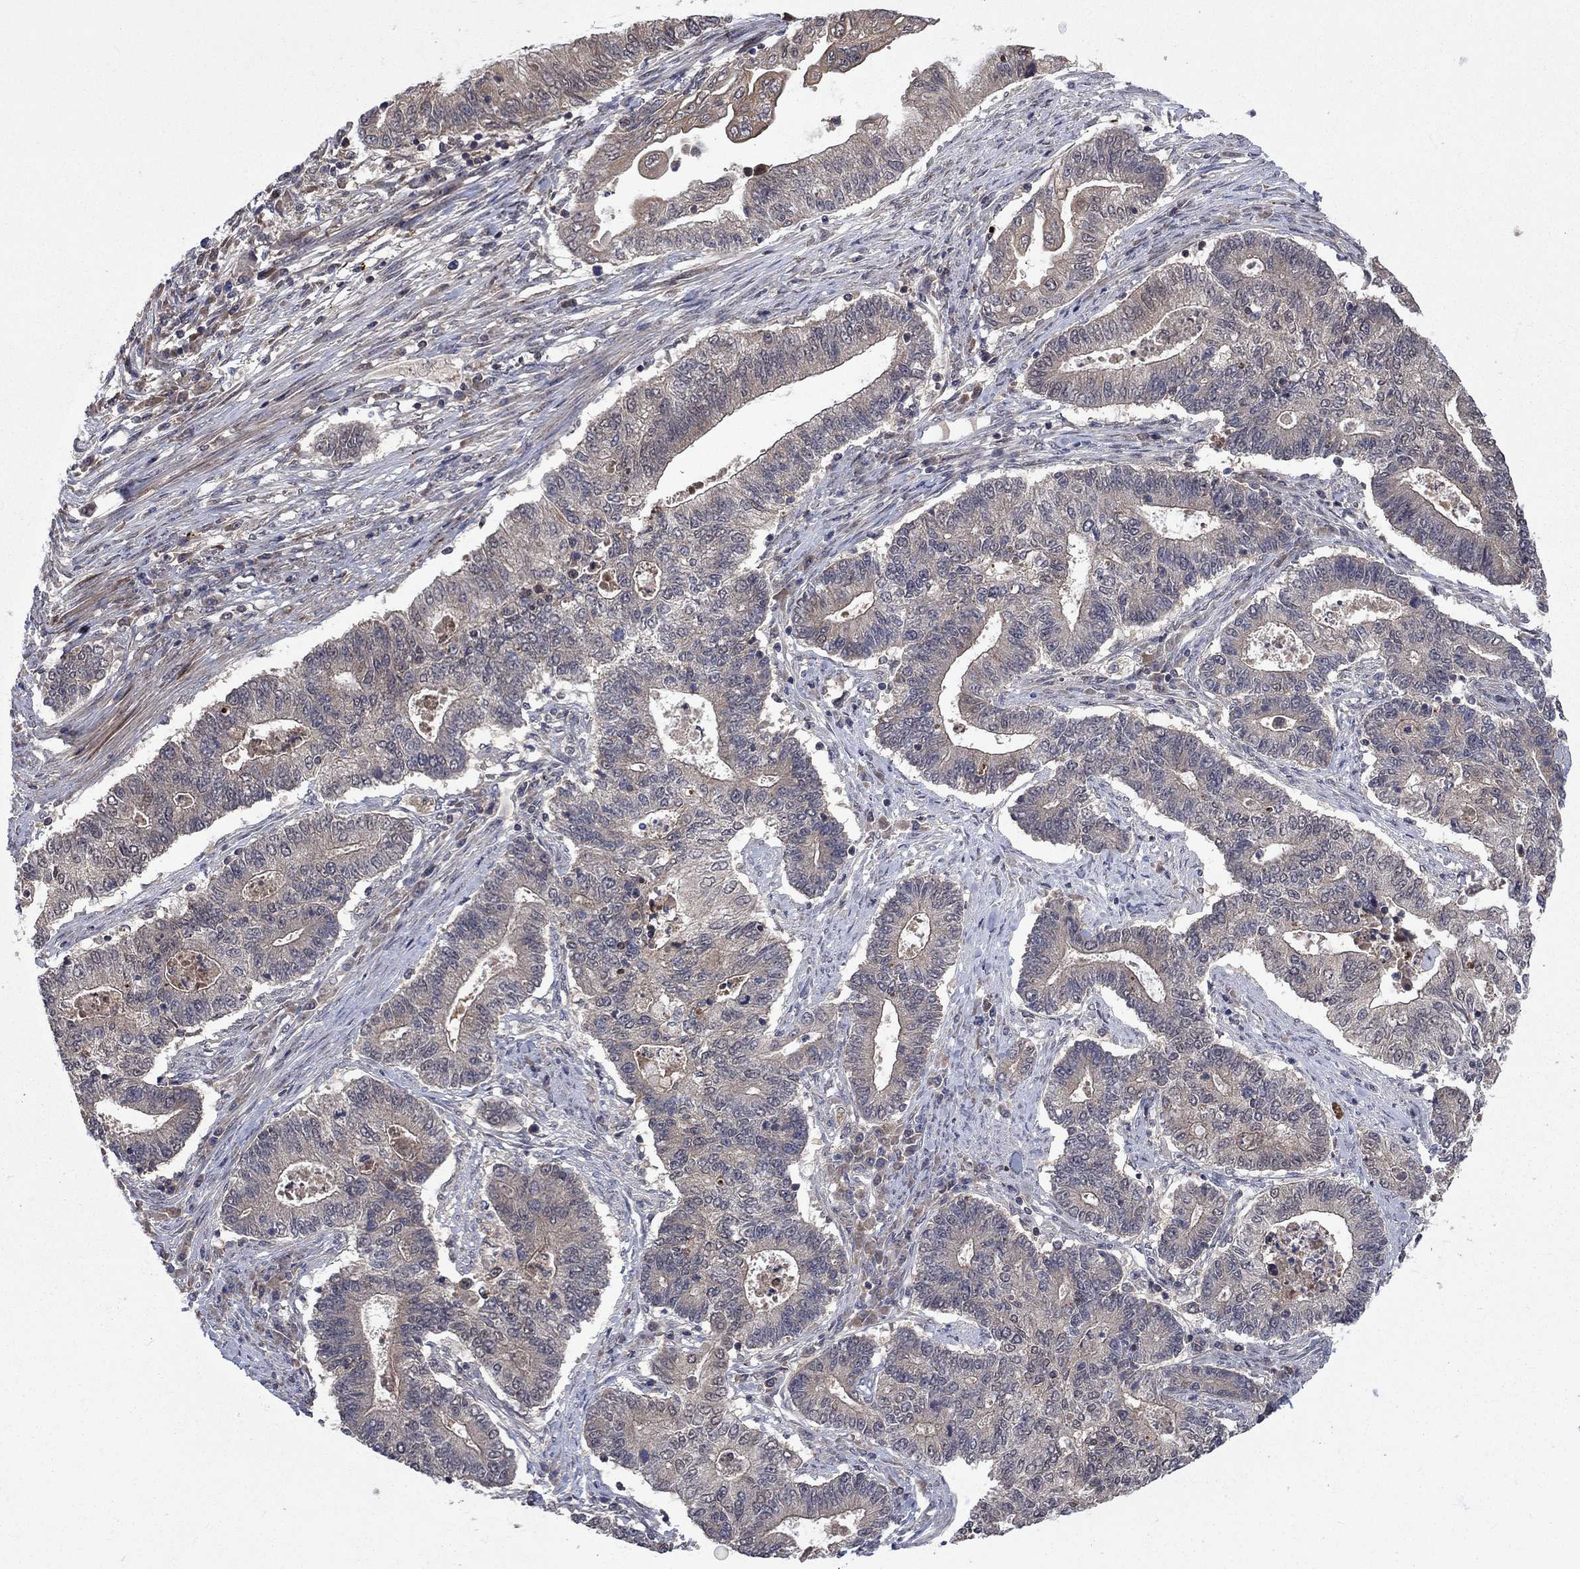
{"staining": {"intensity": "negative", "quantity": "none", "location": "none"}, "tissue": "endometrial cancer", "cell_type": "Tumor cells", "image_type": "cancer", "snomed": [{"axis": "morphology", "description": "Adenocarcinoma, NOS"}, {"axis": "topography", "description": "Uterus"}, {"axis": "topography", "description": "Endometrium"}], "caption": "The histopathology image demonstrates no staining of tumor cells in endometrial cancer.", "gene": "IAH1", "patient": {"sex": "female", "age": 54}}